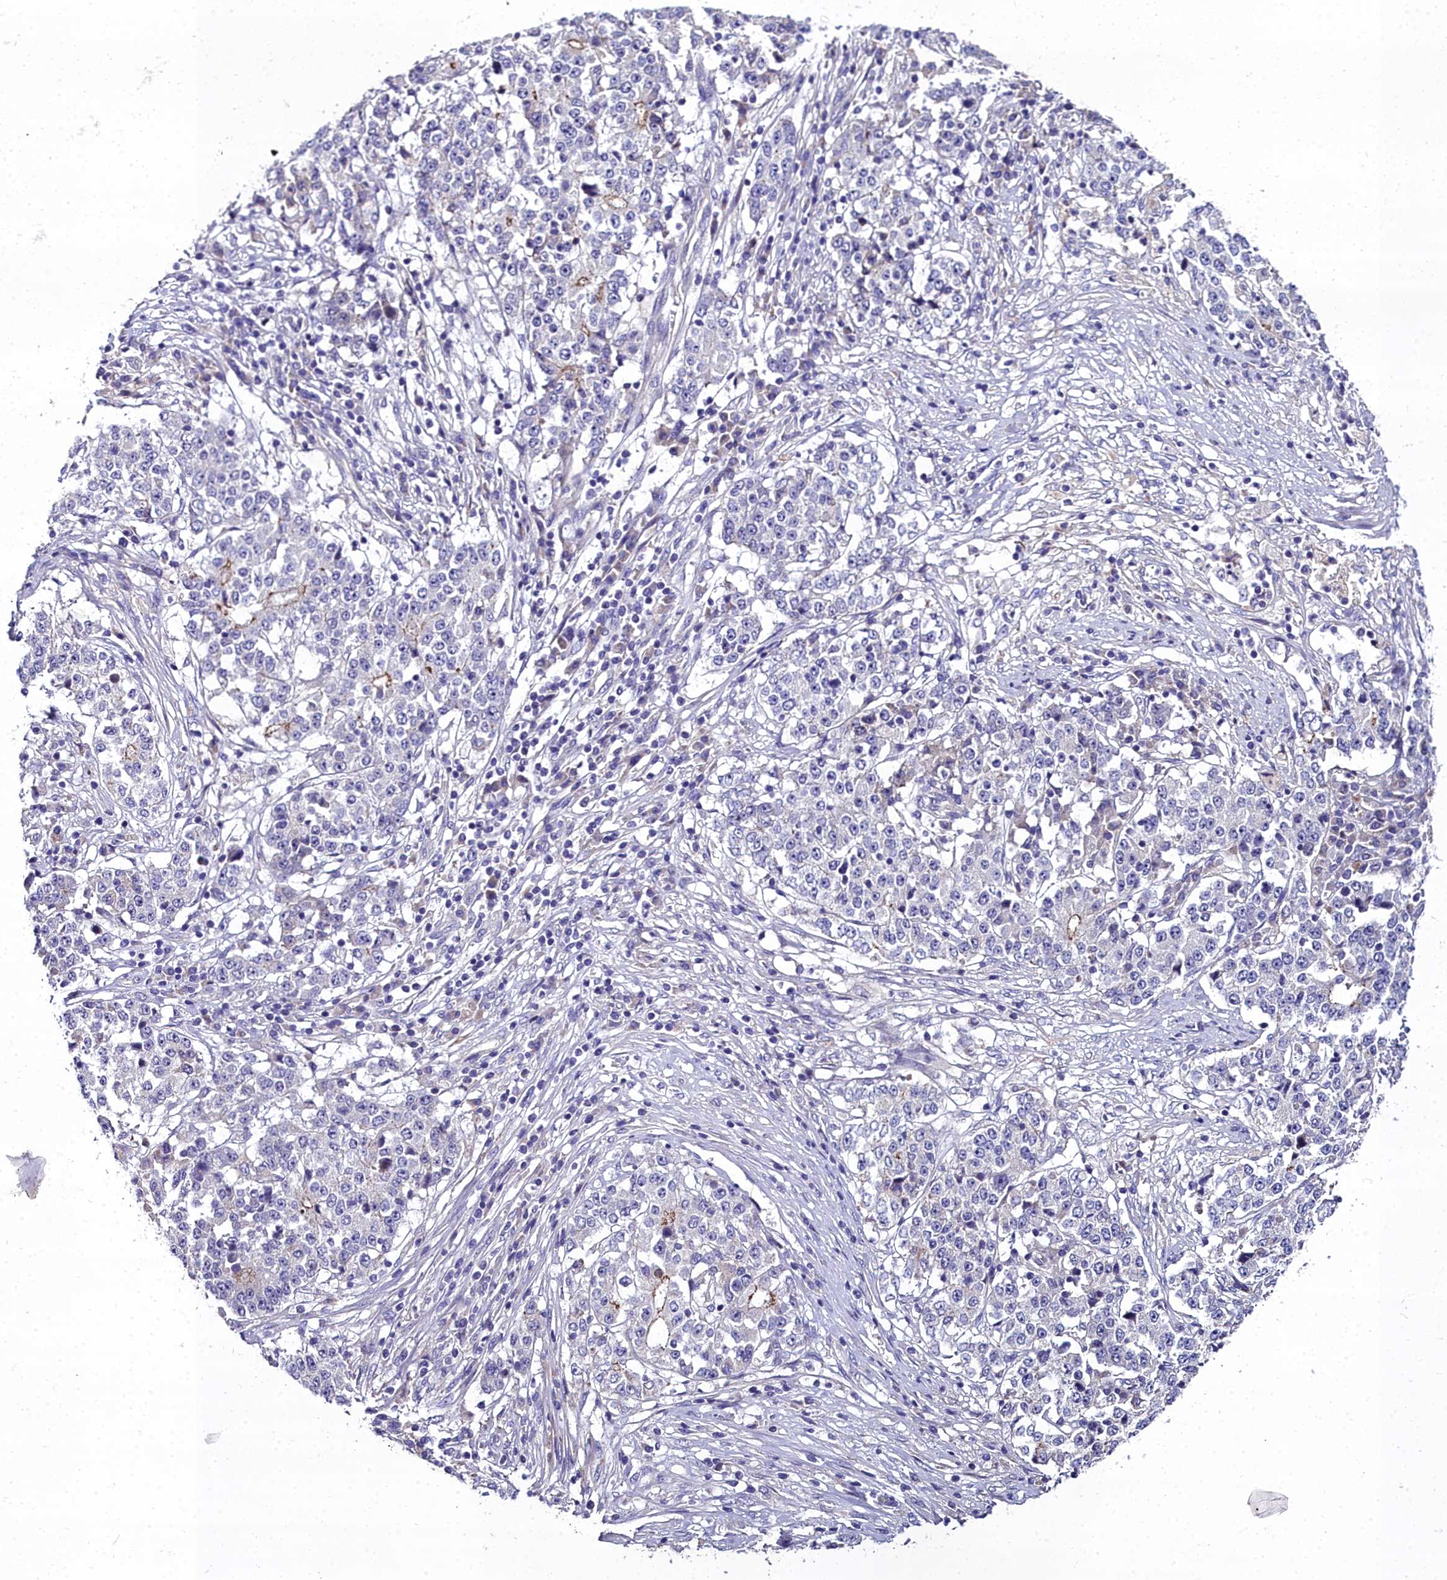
{"staining": {"intensity": "weak", "quantity": "<25%", "location": "cytoplasmic/membranous"}, "tissue": "stomach cancer", "cell_type": "Tumor cells", "image_type": "cancer", "snomed": [{"axis": "morphology", "description": "Adenocarcinoma, NOS"}, {"axis": "topography", "description": "Stomach"}], "caption": "Immunohistochemistry (IHC) micrograph of neoplastic tissue: human stomach cancer stained with DAB (3,3'-diaminobenzidine) exhibits no significant protein positivity in tumor cells. (DAB immunohistochemistry, high magnification).", "gene": "NT5M", "patient": {"sex": "male", "age": 59}}